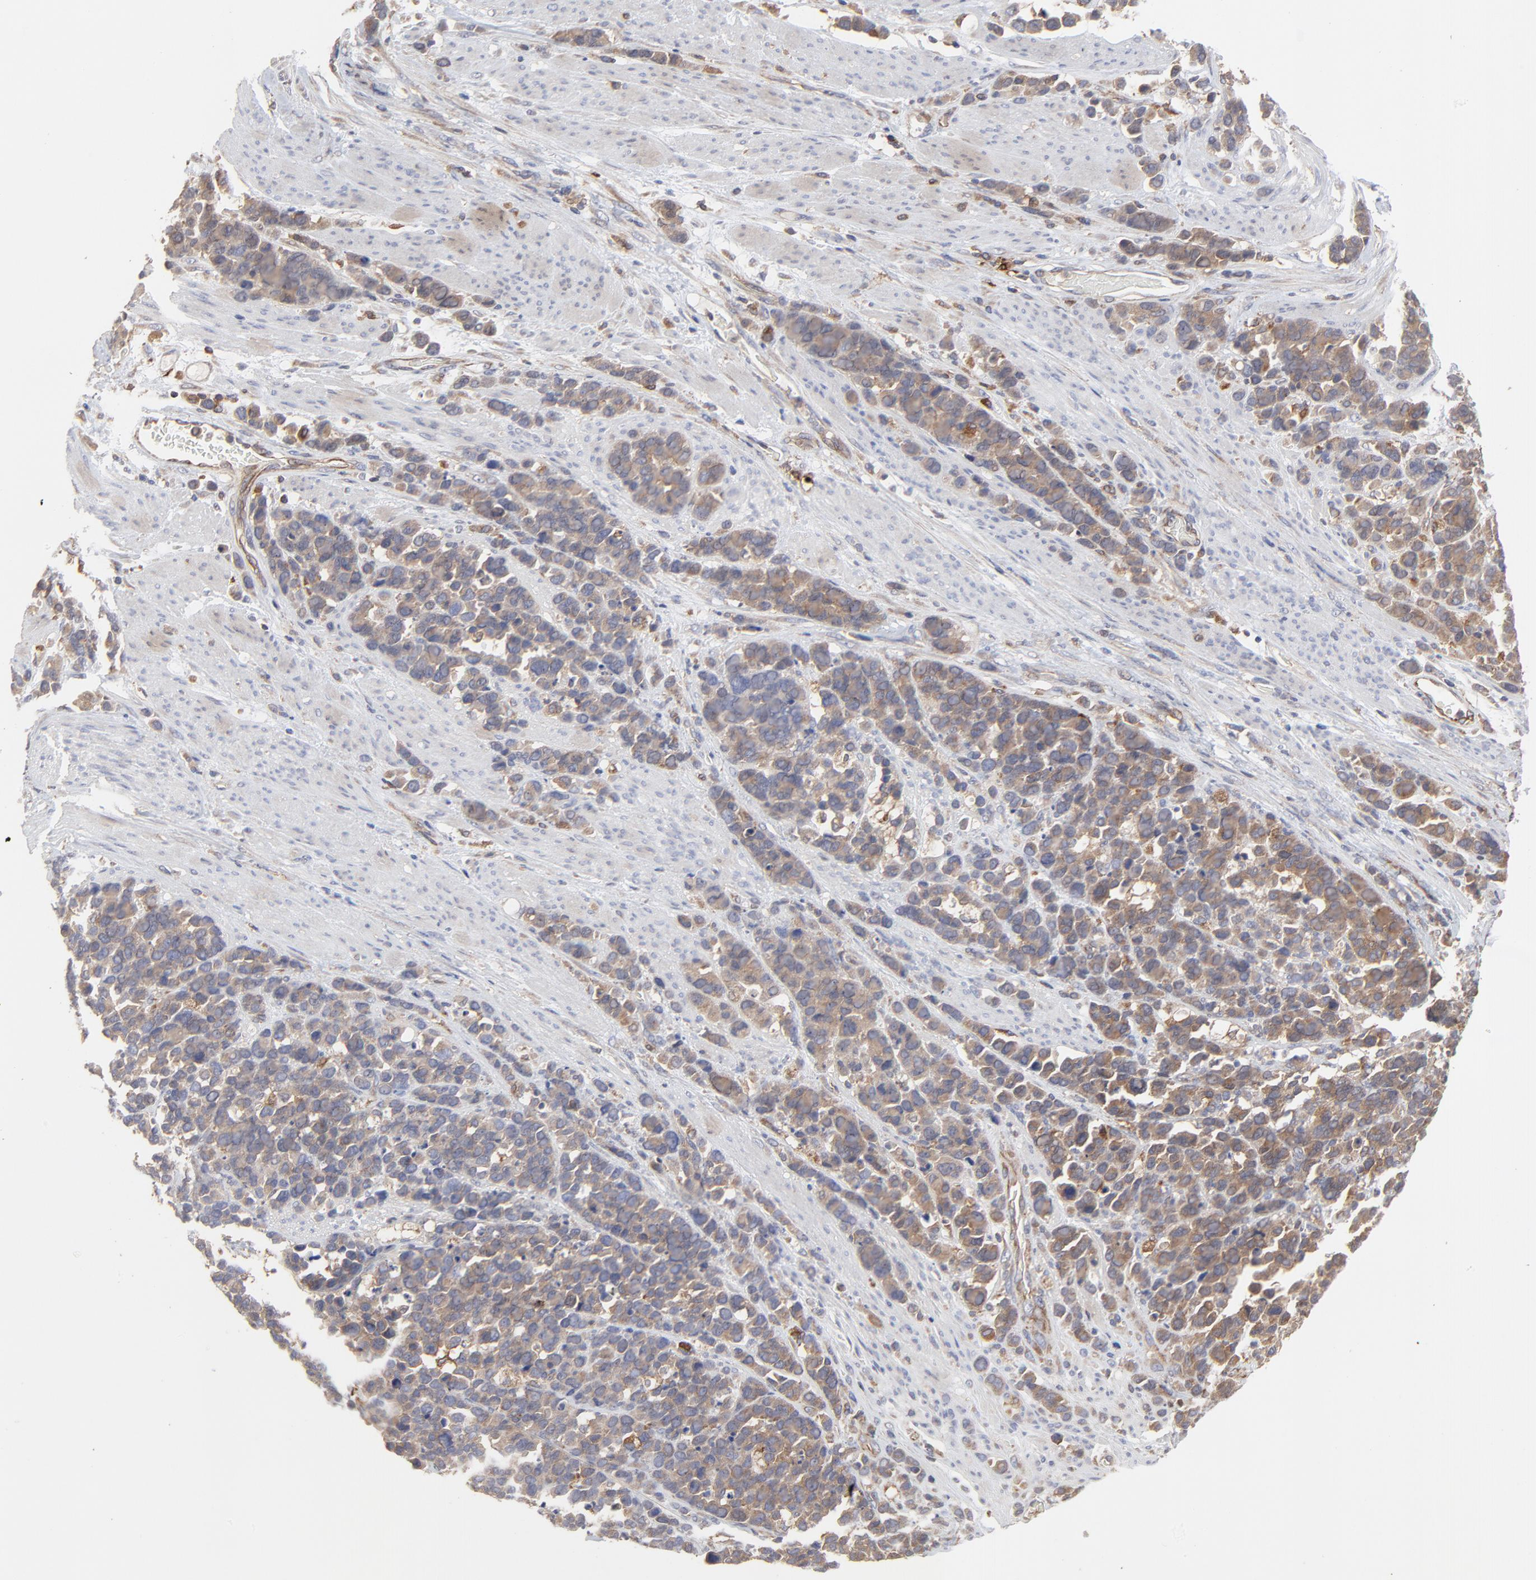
{"staining": {"intensity": "moderate", "quantity": ">75%", "location": "cytoplasmic/membranous"}, "tissue": "stomach cancer", "cell_type": "Tumor cells", "image_type": "cancer", "snomed": [{"axis": "morphology", "description": "Adenocarcinoma, NOS"}, {"axis": "topography", "description": "Stomach, upper"}], "caption": "Protein expression analysis of stomach cancer (adenocarcinoma) reveals moderate cytoplasmic/membranous positivity in approximately >75% of tumor cells. (brown staining indicates protein expression, while blue staining denotes nuclei).", "gene": "RAB9A", "patient": {"sex": "male", "age": 71}}